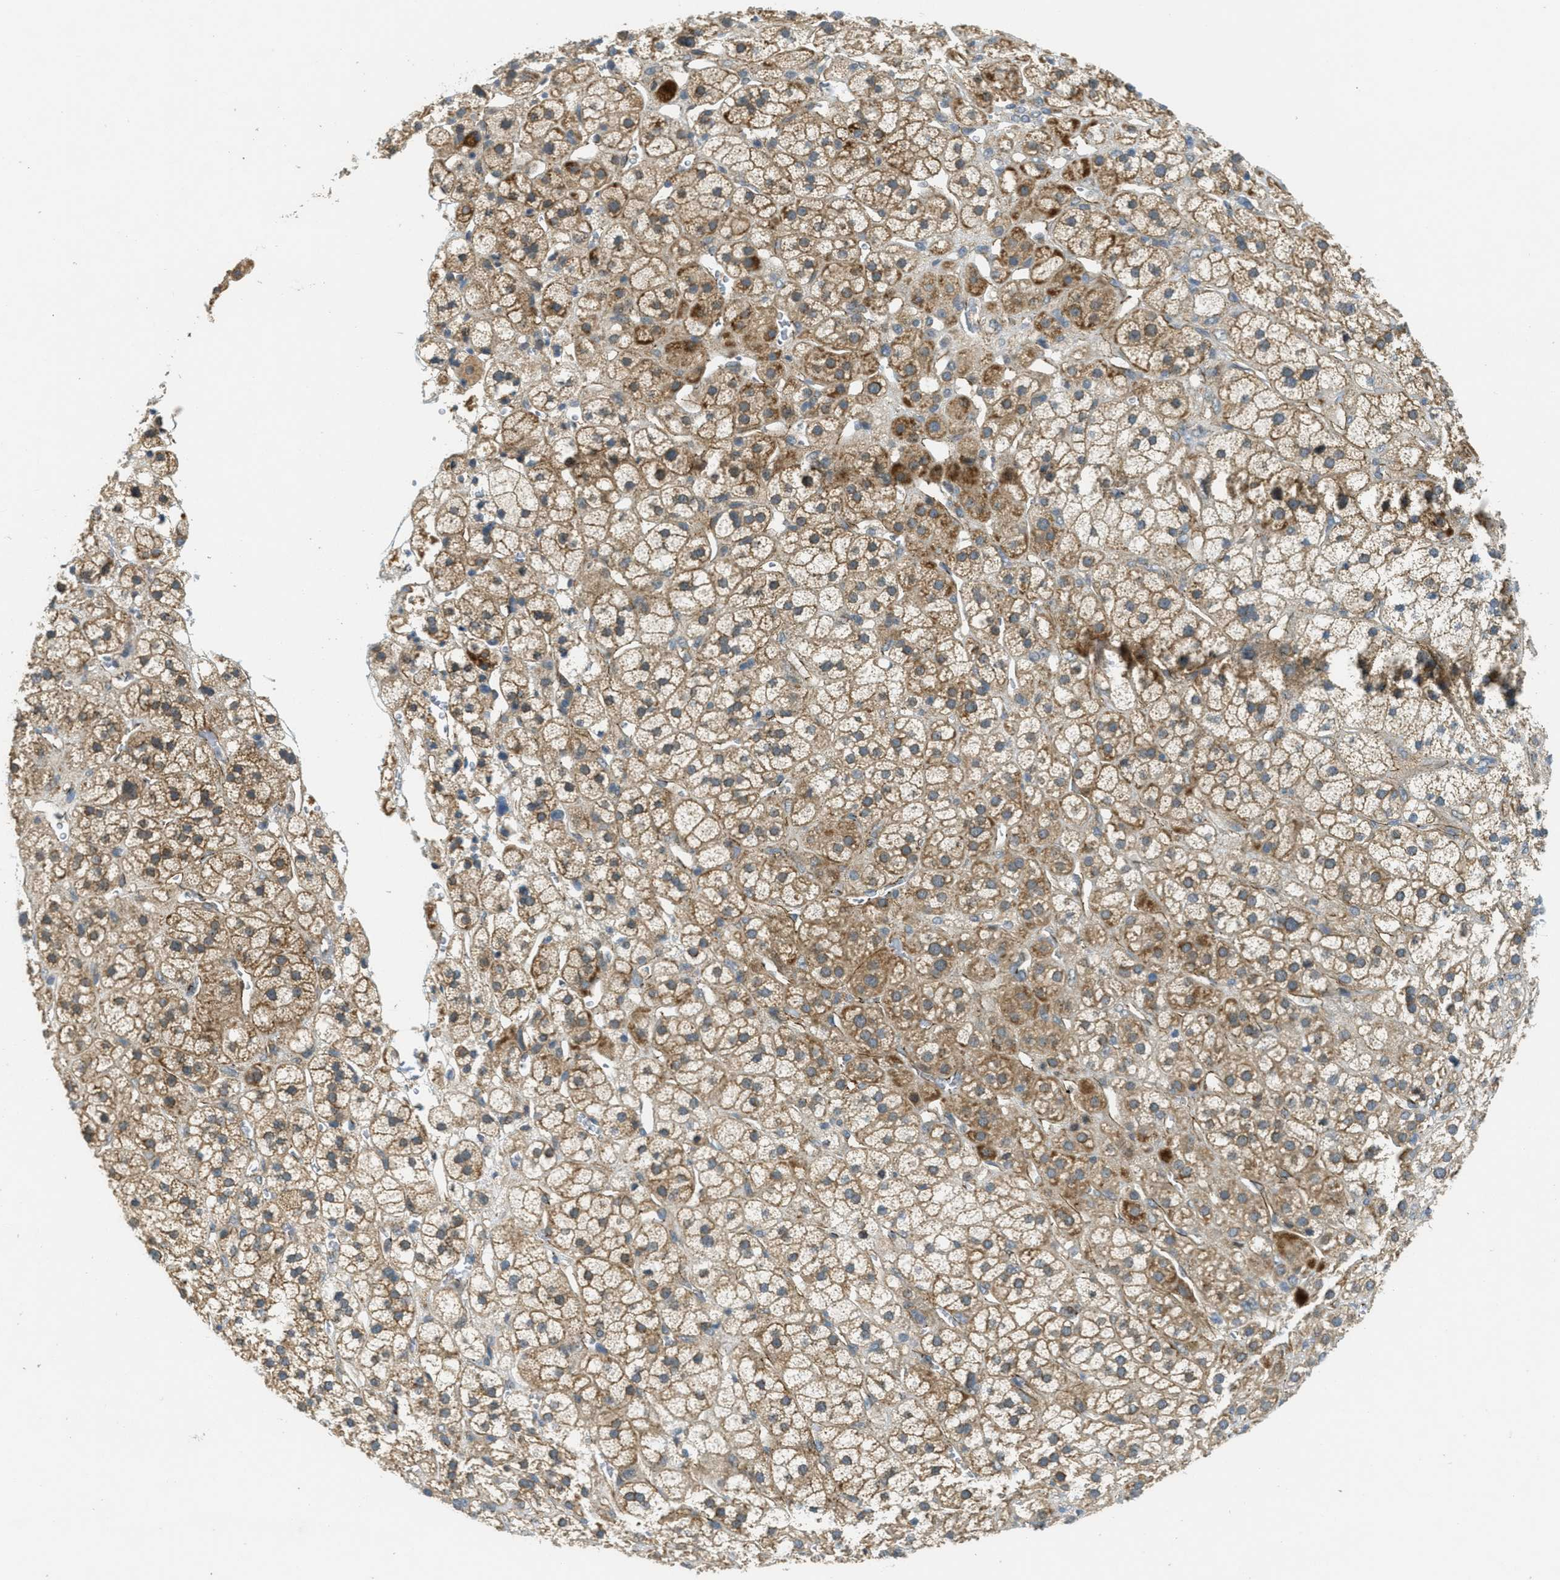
{"staining": {"intensity": "moderate", "quantity": ">75%", "location": "cytoplasmic/membranous"}, "tissue": "adrenal gland", "cell_type": "Glandular cells", "image_type": "normal", "snomed": [{"axis": "morphology", "description": "Normal tissue, NOS"}, {"axis": "topography", "description": "Adrenal gland"}], "caption": "Immunohistochemical staining of unremarkable human adrenal gland shows >75% levels of moderate cytoplasmic/membranous protein staining in about >75% of glandular cells. Using DAB (brown) and hematoxylin (blue) stains, captured at high magnification using brightfield microscopy.", "gene": "JCAD", "patient": {"sex": "male", "age": 56}}